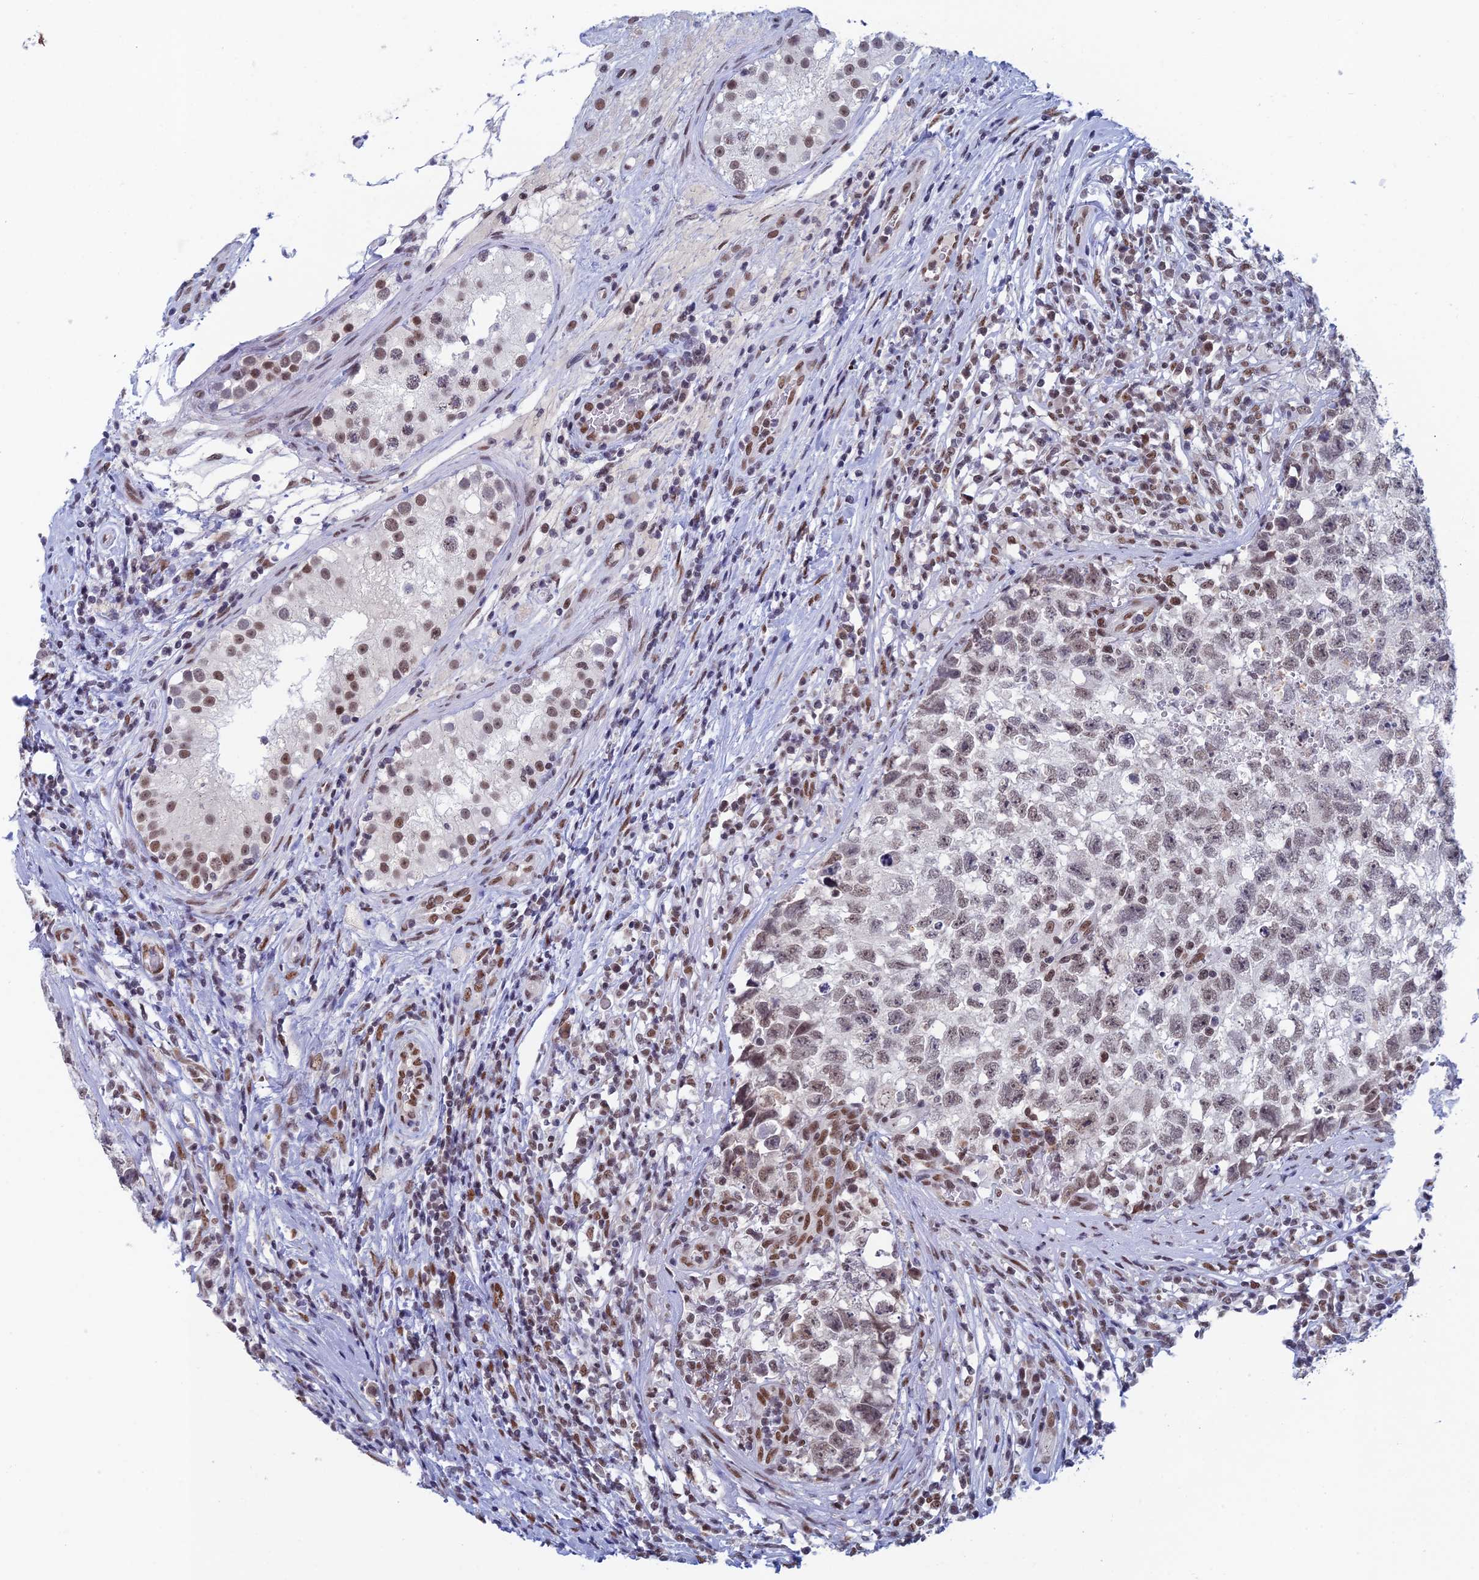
{"staining": {"intensity": "moderate", "quantity": "25%-75%", "location": "nuclear"}, "tissue": "testis cancer", "cell_type": "Tumor cells", "image_type": "cancer", "snomed": [{"axis": "morphology", "description": "Seminoma, NOS"}, {"axis": "morphology", "description": "Carcinoma, Embryonal, NOS"}, {"axis": "topography", "description": "Testis"}], "caption": "Immunohistochemical staining of human testis seminoma exhibits moderate nuclear protein staining in about 25%-75% of tumor cells. The protein is stained brown, and the nuclei are stained in blue (DAB (3,3'-diaminobenzidine) IHC with brightfield microscopy, high magnification).", "gene": "NABP2", "patient": {"sex": "male", "age": 29}}